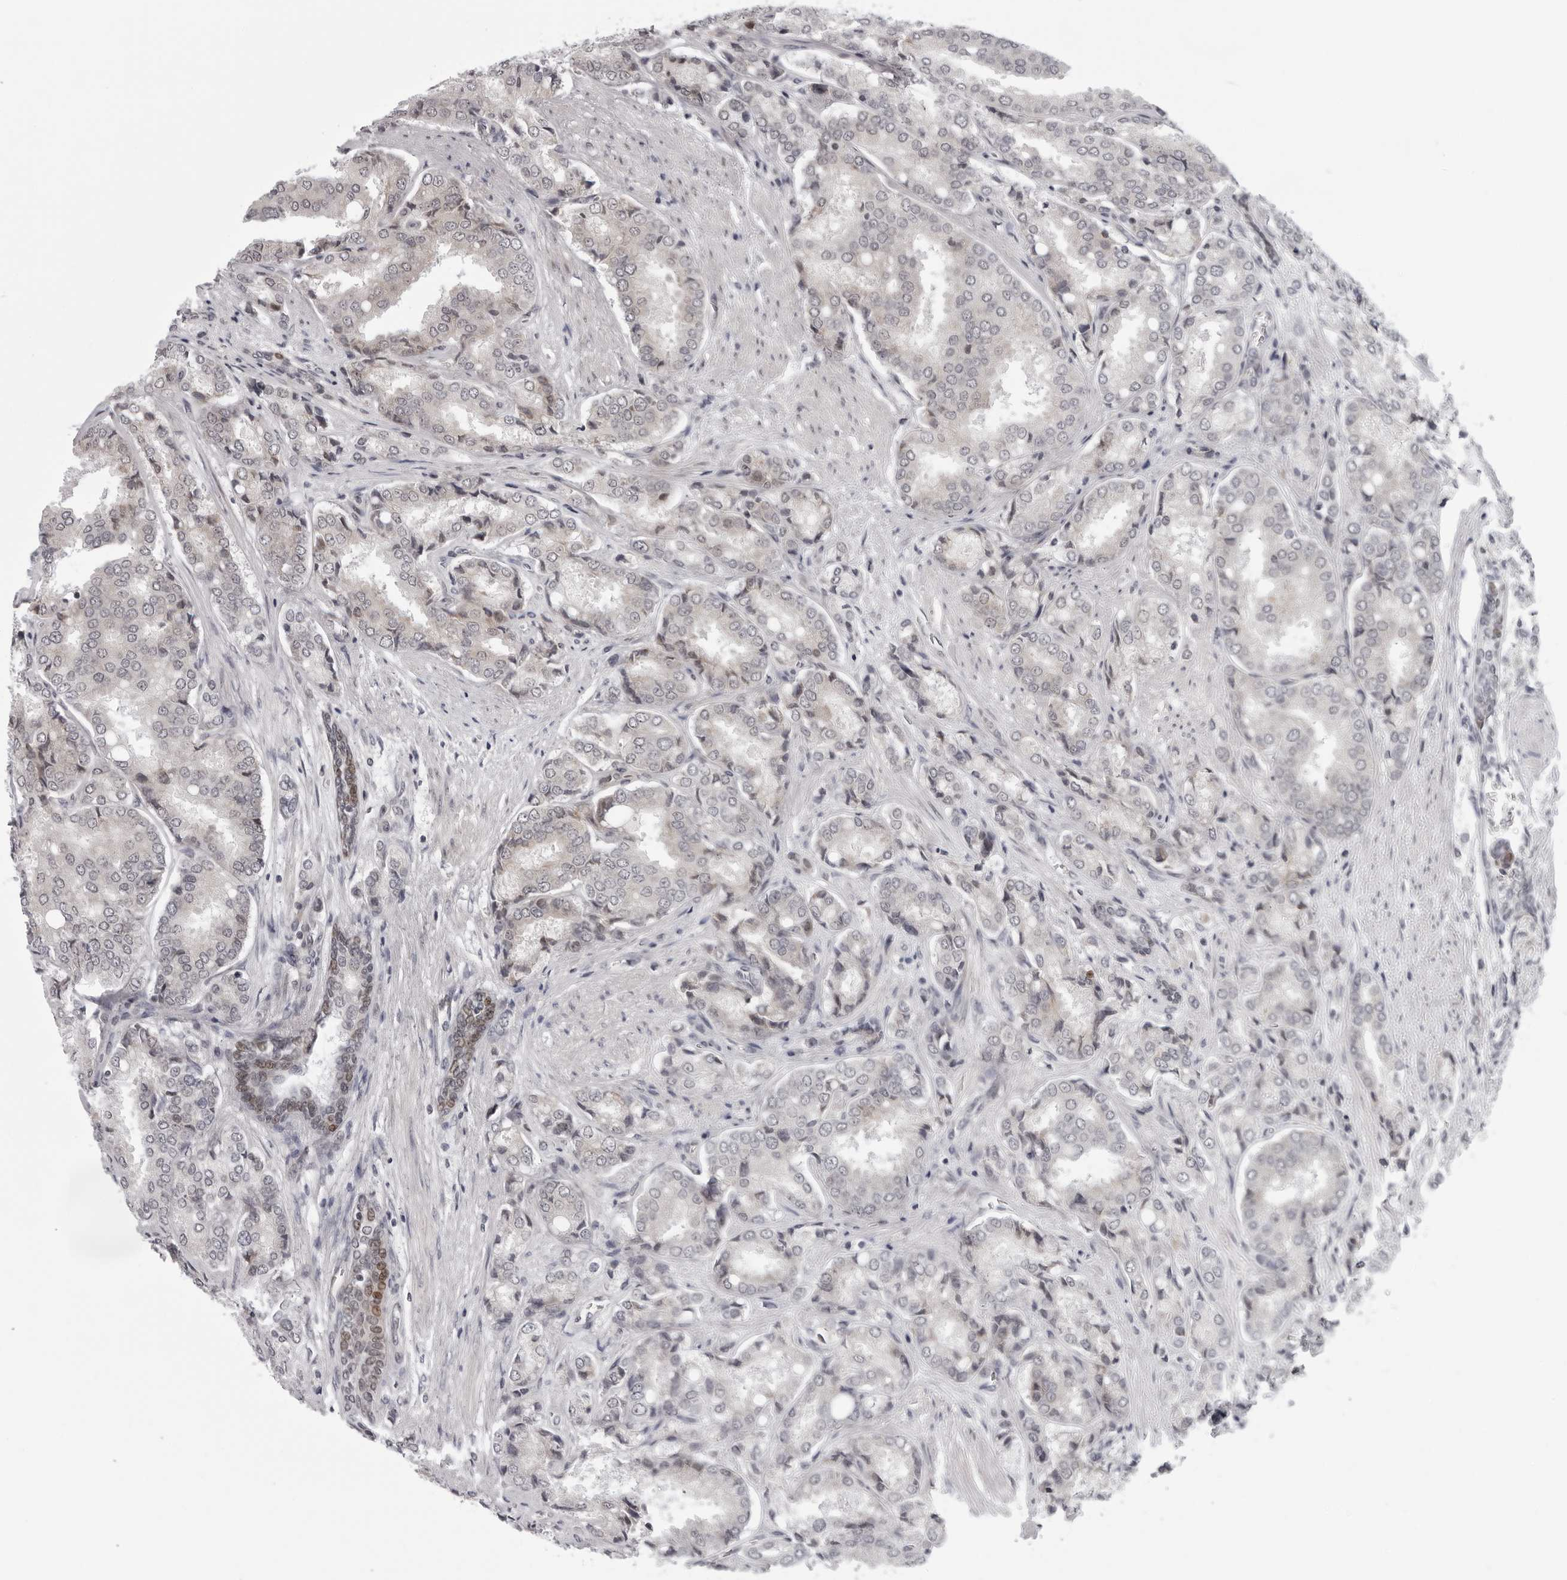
{"staining": {"intensity": "negative", "quantity": "none", "location": "none"}, "tissue": "prostate cancer", "cell_type": "Tumor cells", "image_type": "cancer", "snomed": [{"axis": "morphology", "description": "Adenocarcinoma, High grade"}, {"axis": "topography", "description": "Prostate"}], "caption": "IHC of human adenocarcinoma (high-grade) (prostate) exhibits no staining in tumor cells.", "gene": "GCSAML", "patient": {"sex": "male", "age": 50}}